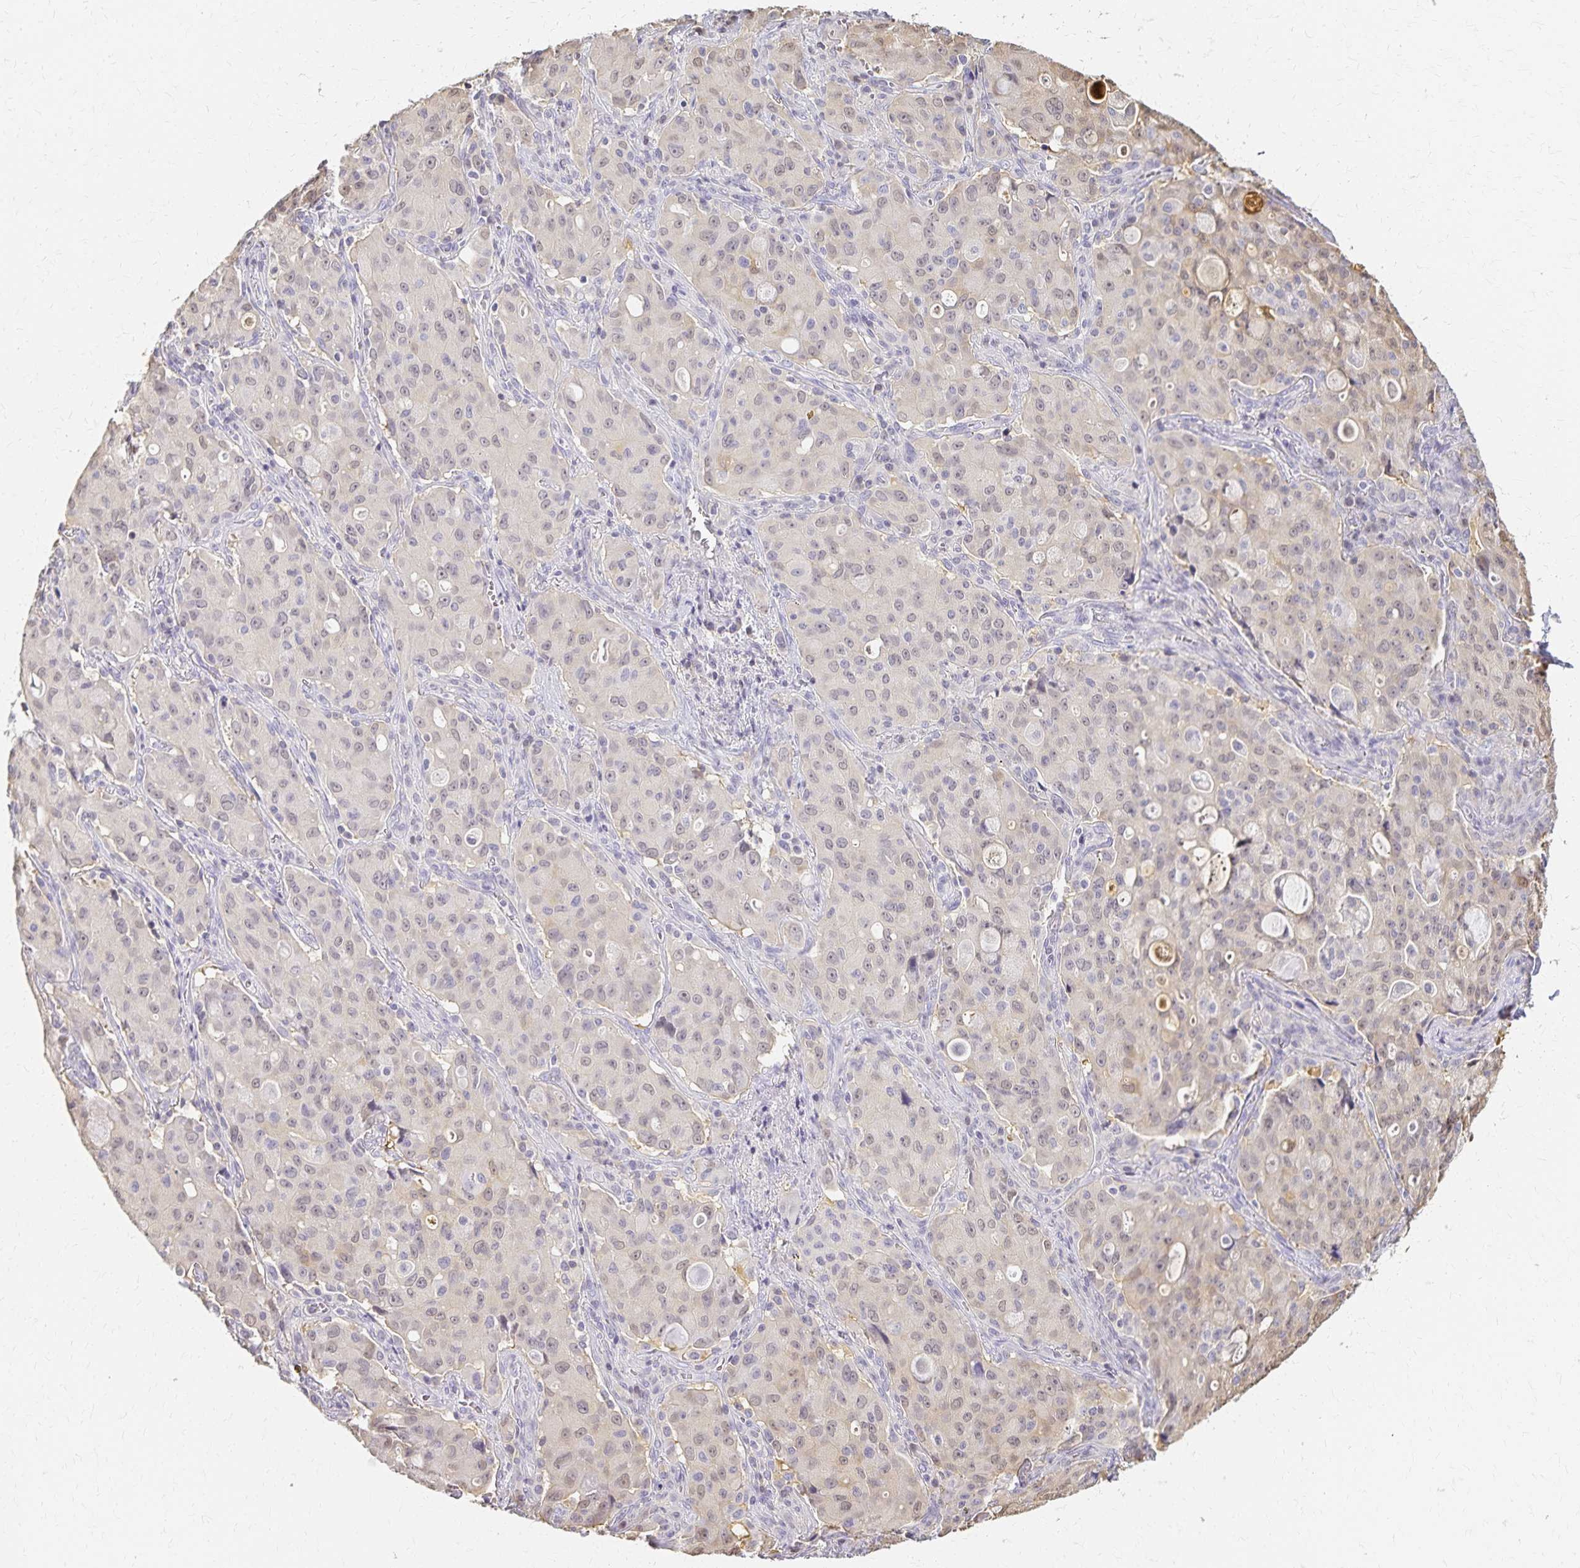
{"staining": {"intensity": "weak", "quantity": "<25%", "location": "cytoplasmic/membranous,nuclear"}, "tissue": "lung cancer", "cell_type": "Tumor cells", "image_type": "cancer", "snomed": [{"axis": "morphology", "description": "Adenocarcinoma, NOS"}, {"axis": "topography", "description": "Lung"}], "caption": "Micrograph shows no significant protein staining in tumor cells of lung cancer (adenocarcinoma). Brightfield microscopy of immunohistochemistry (IHC) stained with DAB (3,3'-diaminobenzidine) (brown) and hematoxylin (blue), captured at high magnification.", "gene": "AZGP1", "patient": {"sex": "female", "age": 44}}